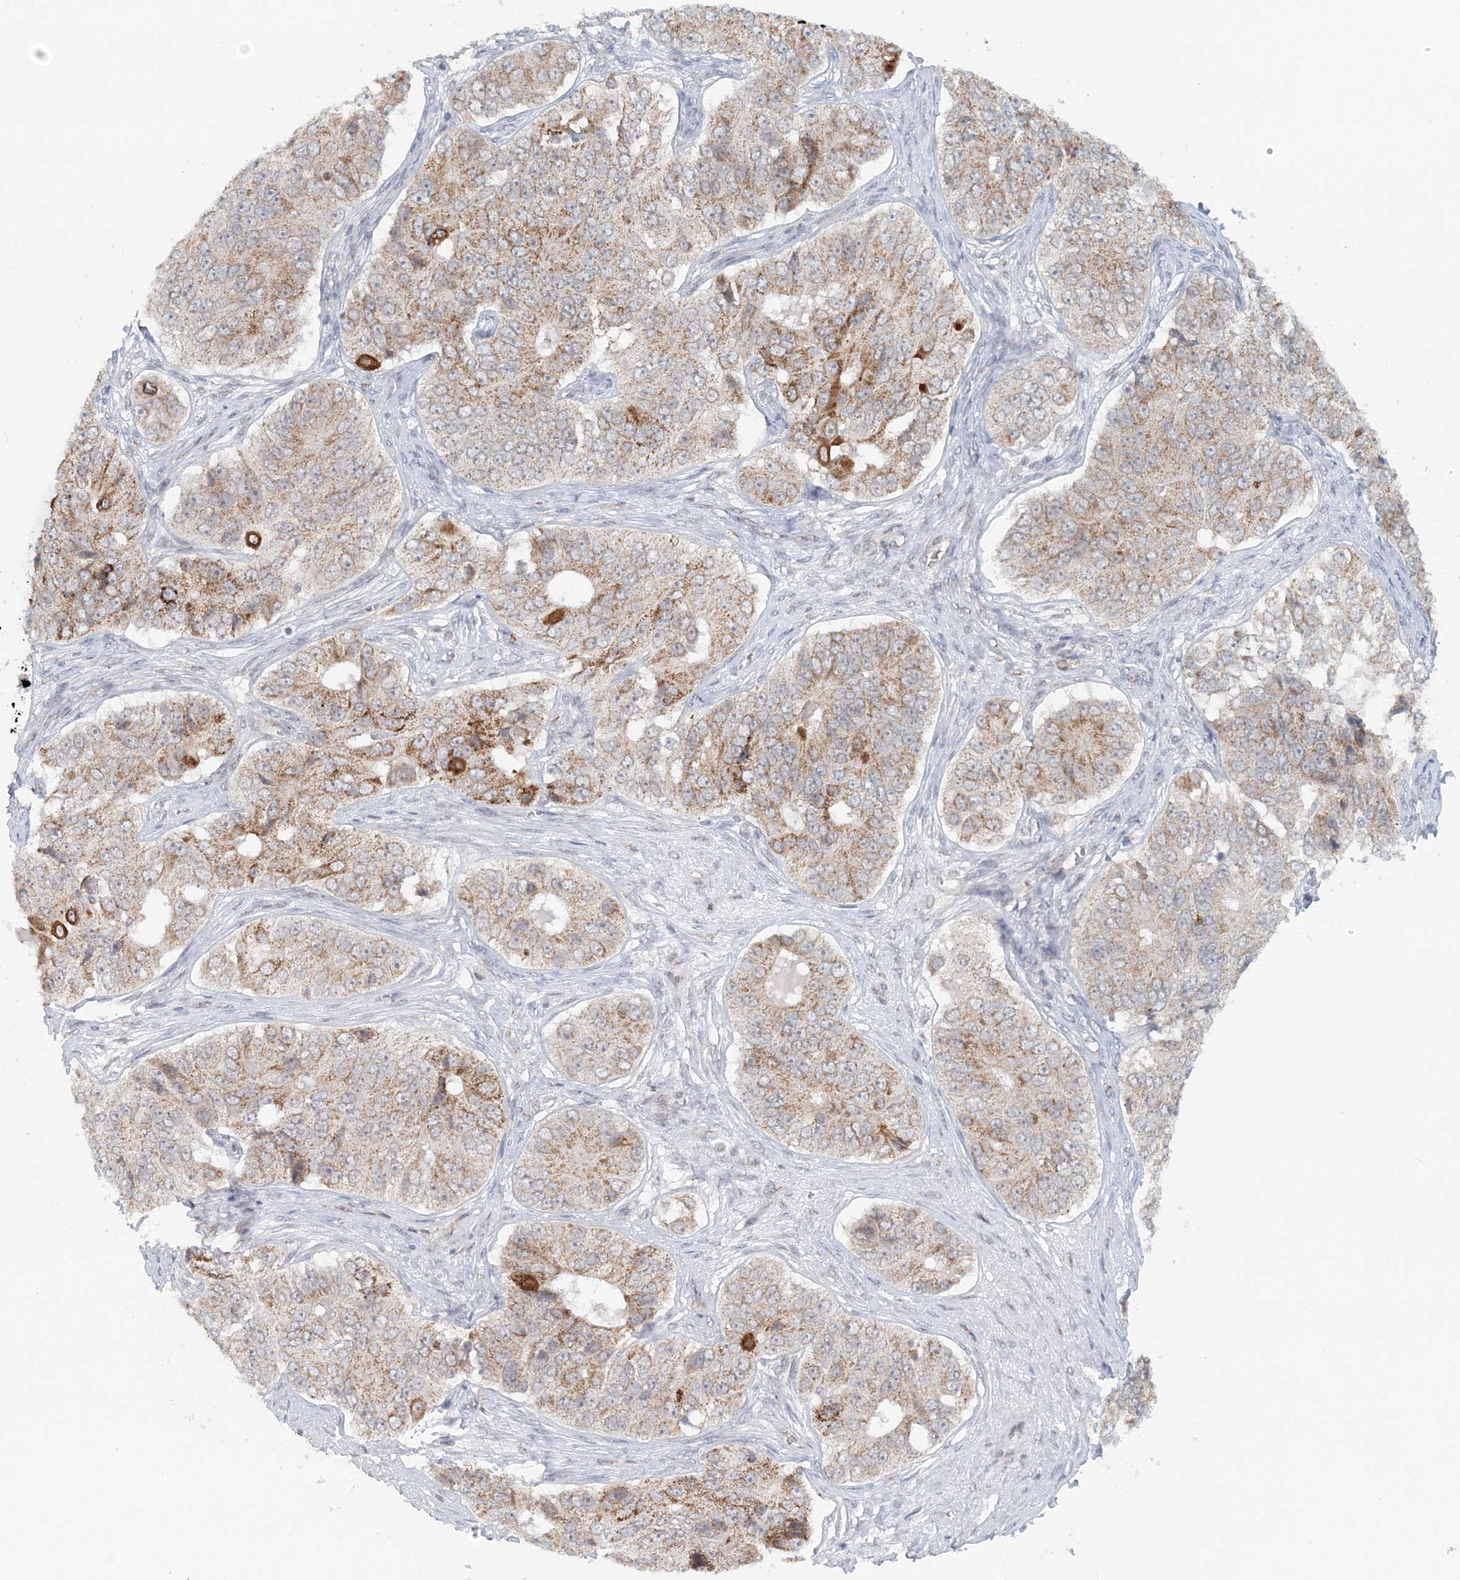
{"staining": {"intensity": "moderate", "quantity": ">75%", "location": "cytoplasmic/membranous"}, "tissue": "ovarian cancer", "cell_type": "Tumor cells", "image_type": "cancer", "snomed": [{"axis": "morphology", "description": "Carcinoma, endometroid"}, {"axis": "topography", "description": "Ovary"}], "caption": "Human ovarian cancer stained for a protein (brown) exhibits moderate cytoplasmic/membranous positive expression in about >75% of tumor cells.", "gene": "RNF150", "patient": {"sex": "female", "age": 51}}